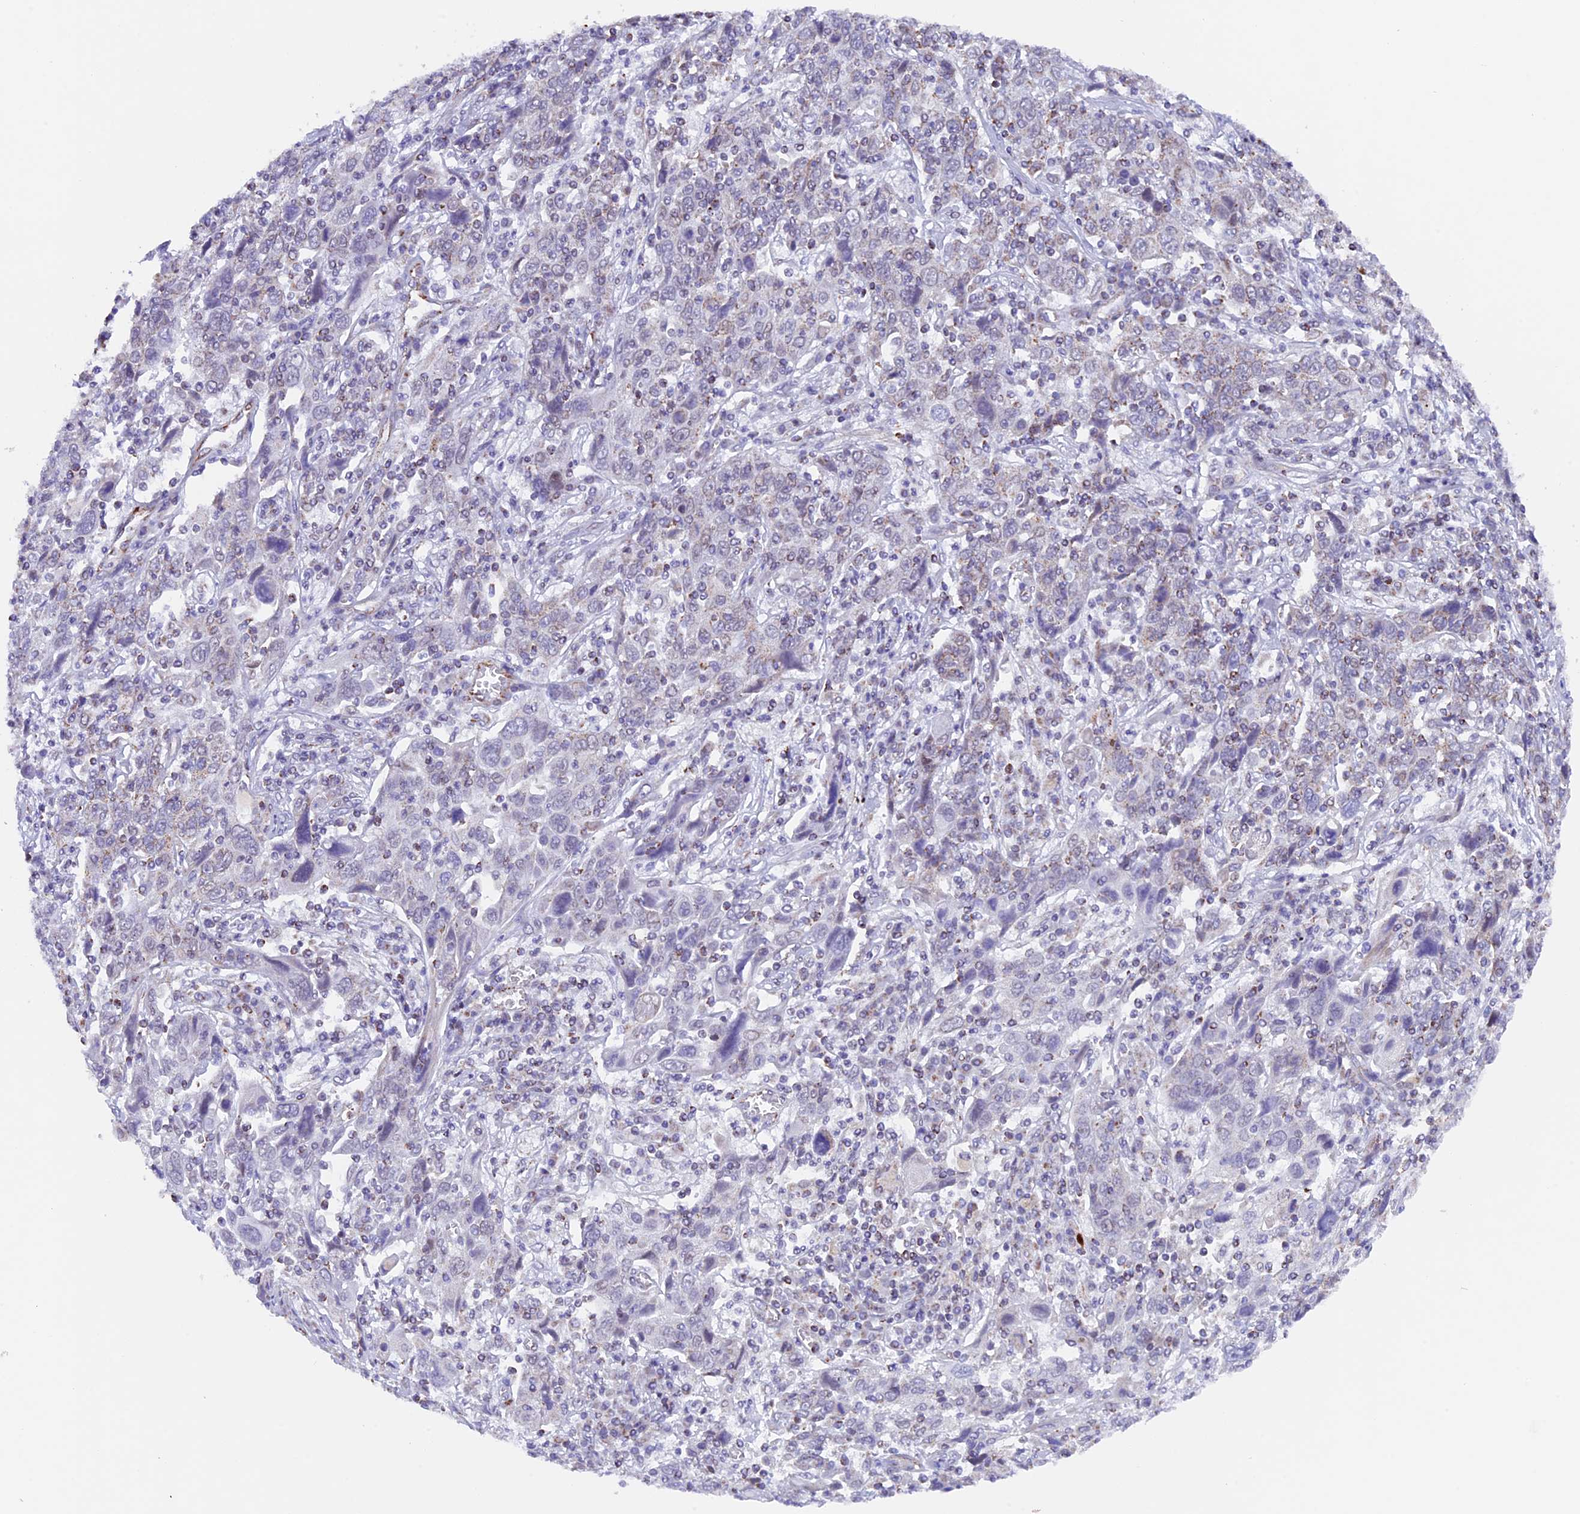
{"staining": {"intensity": "negative", "quantity": "none", "location": "none"}, "tissue": "cervical cancer", "cell_type": "Tumor cells", "image_type": "cancer", "snomed": [{"axis": "morphology", "description": "Squamous cell carcinoma, NOS"}, {"axis": "topography", "description": "Cervix"}], "caption": "This is an immunohistochemistry photomicrograph of human cervical cancer (squamous cell carcinoma). There is no staining in tumor cells.", "gene": "TFAM", "patient": {"sex": "female", "age": 46}}